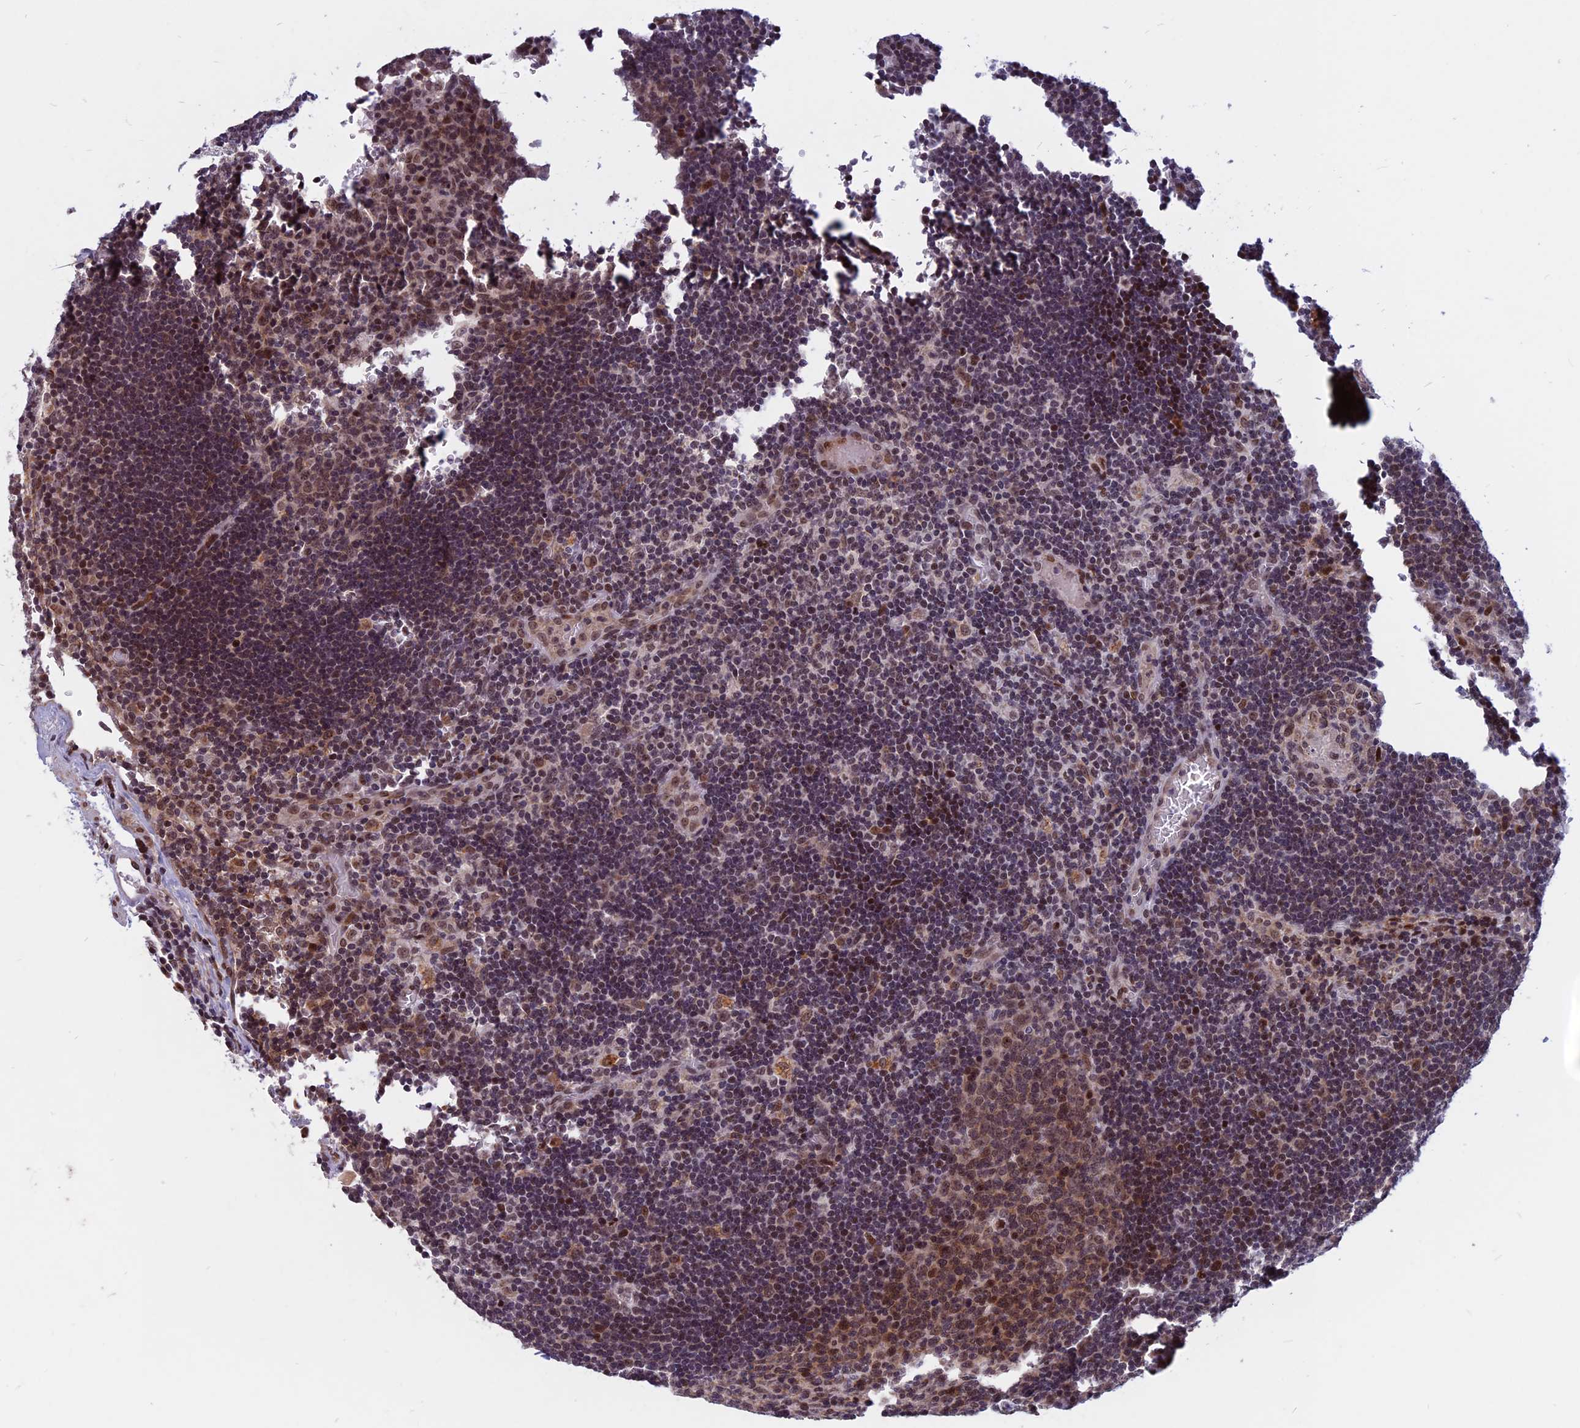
{"staining": {"intensity": "weak", "quantity": "25%-75%", "location": "cytoplasmic/membranous,nuclear"}, "tissue": "lymph node", "cell_type": "Germinal center cells", "image_type": "normal", "snomed": [{"axis": "morphology", "description": "Normal tissue, NOS"}, {"axis": "topography", "description": "Lymph node"}], "caption": "Lymph node stained with DAB immunohistochemistry (IHC) shows low levels of weak cytoplasmic/membranous,nuclear staining in approximately 25%-75% of germinal center cells. (Brightfield microscopy of DAB IHC at high magnification).", "gene": "CDC7", "patient": {"sex": "female", "age": 73}}